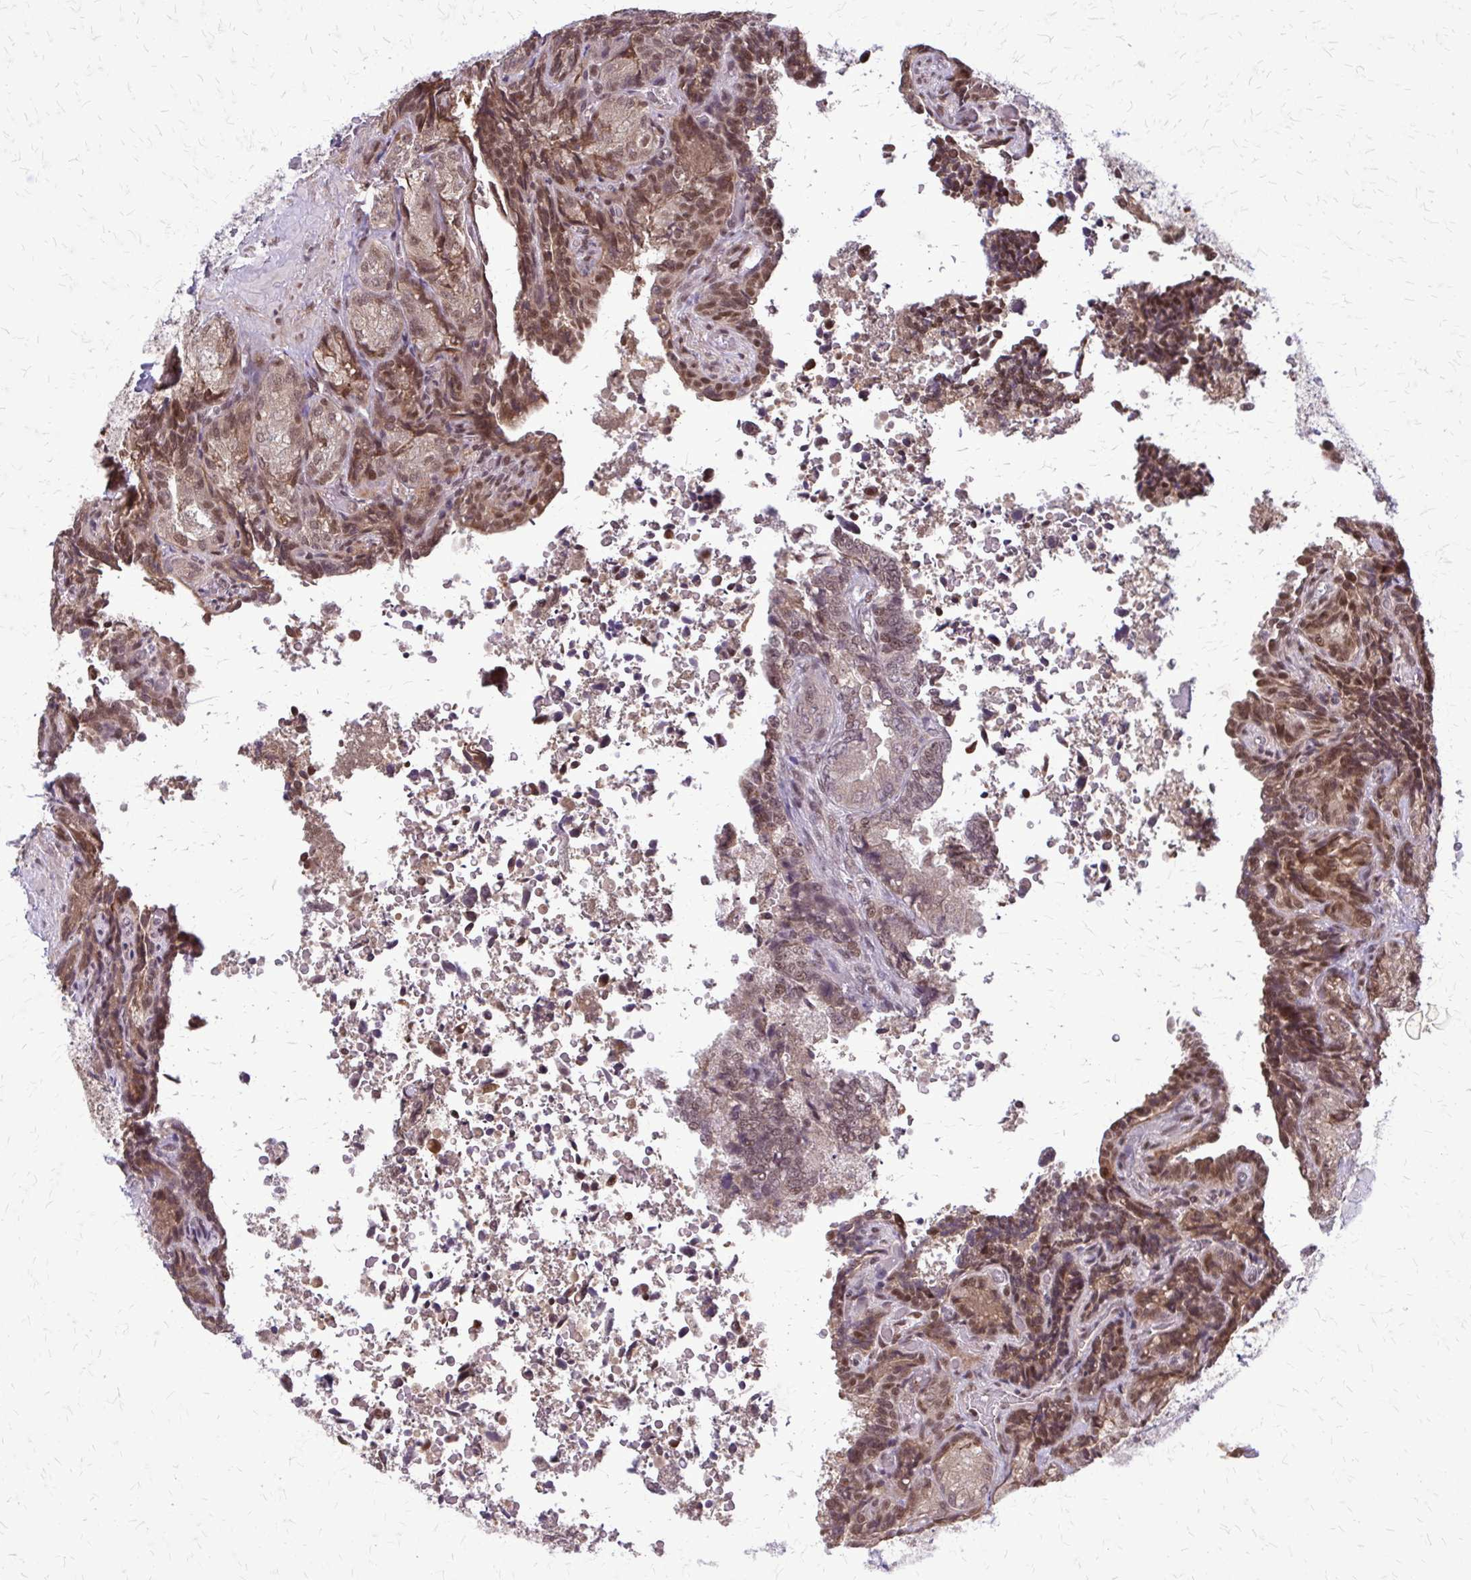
{"staining": {"intensity": "moderate", "quantity": ">75%", "location": "nuclear"}, "tissue": "seminal vesicle", "cell_type": "Glandular cells", "image_type": "normal", "snomed": [{"axis": "morphology", "description": "Normal tissue, NOS"}, {"axis": "topography", "description": "Seminal veicle"}], "caption": "This is a photomicrograph of immunohistochemistry (IHC) staining of benign seminal vesicle, which shows moderate positivity in the nuclear of glandular cells.", "gene": "HDAC3", "patient": {"sex": "male", "age": 68}}